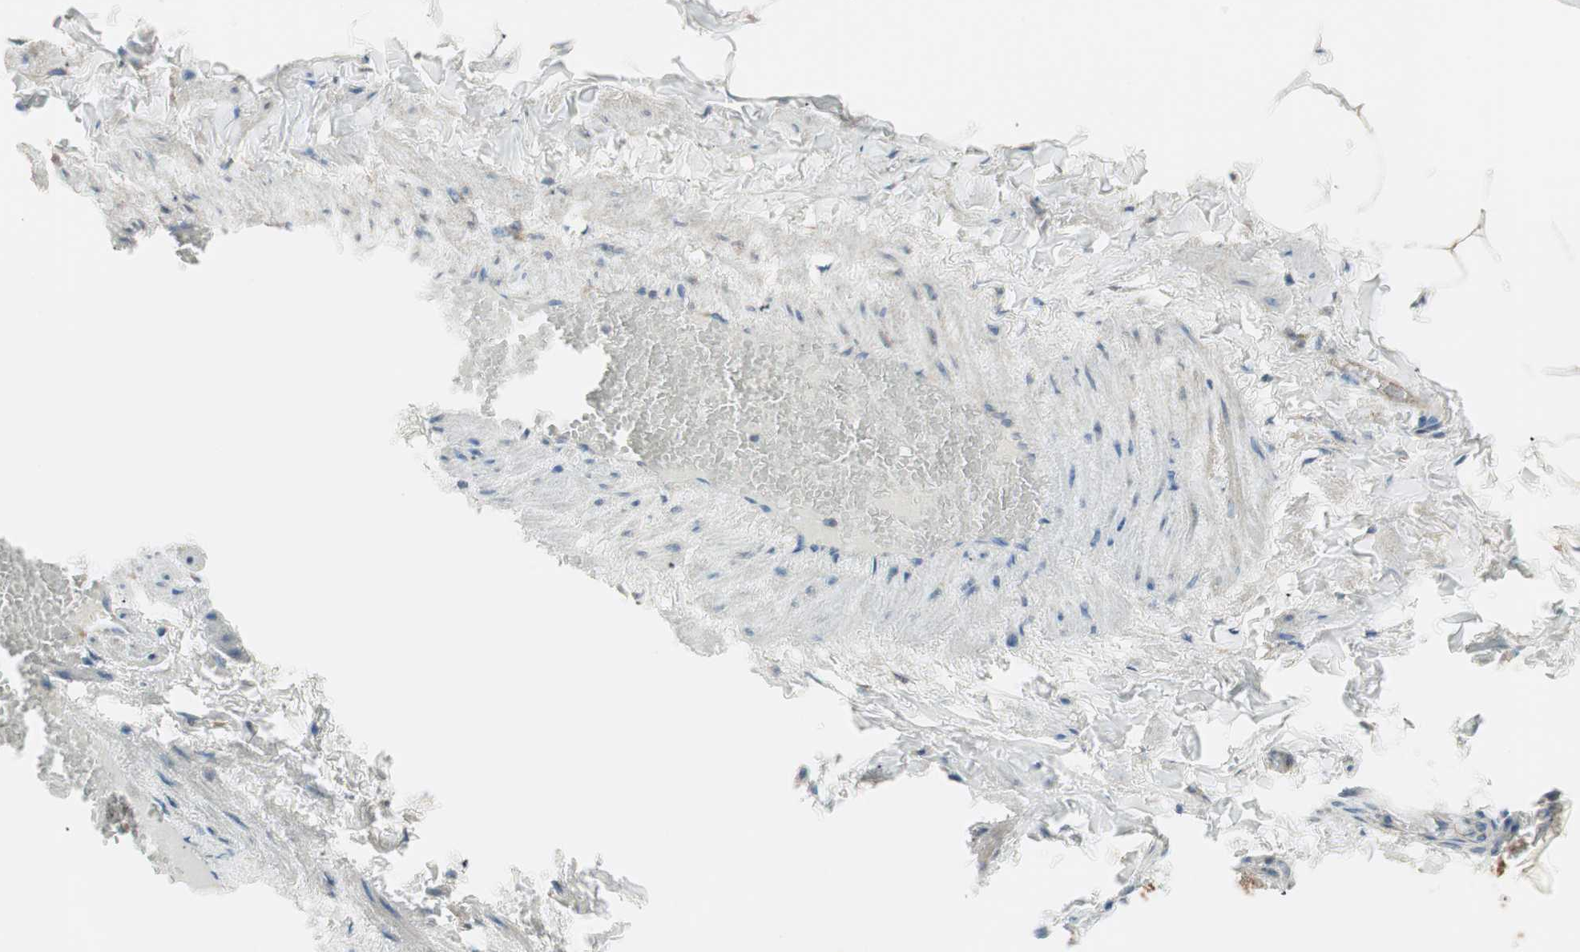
{"staining": {"intensity": "moderate", "quantity": ">75%", "location": "cytoplasmic/membranous"}, "tissue": "adipose tissue", "cell_type": "Adipocytes", "image_type": "normal", "snomed": [{"axis": "morphology", "description": "Normal tissue, NOS"}, {"axis": "topography", "description": "Vascular tissue"}], "caption": "Adipose tissue stained for a protein (brown) reveals moderate cytoplasmic/membranous positive expression in about >75% of adipocytes.", "gene": "RAB5A", "patient": {"sex": "male", "age": 41}}